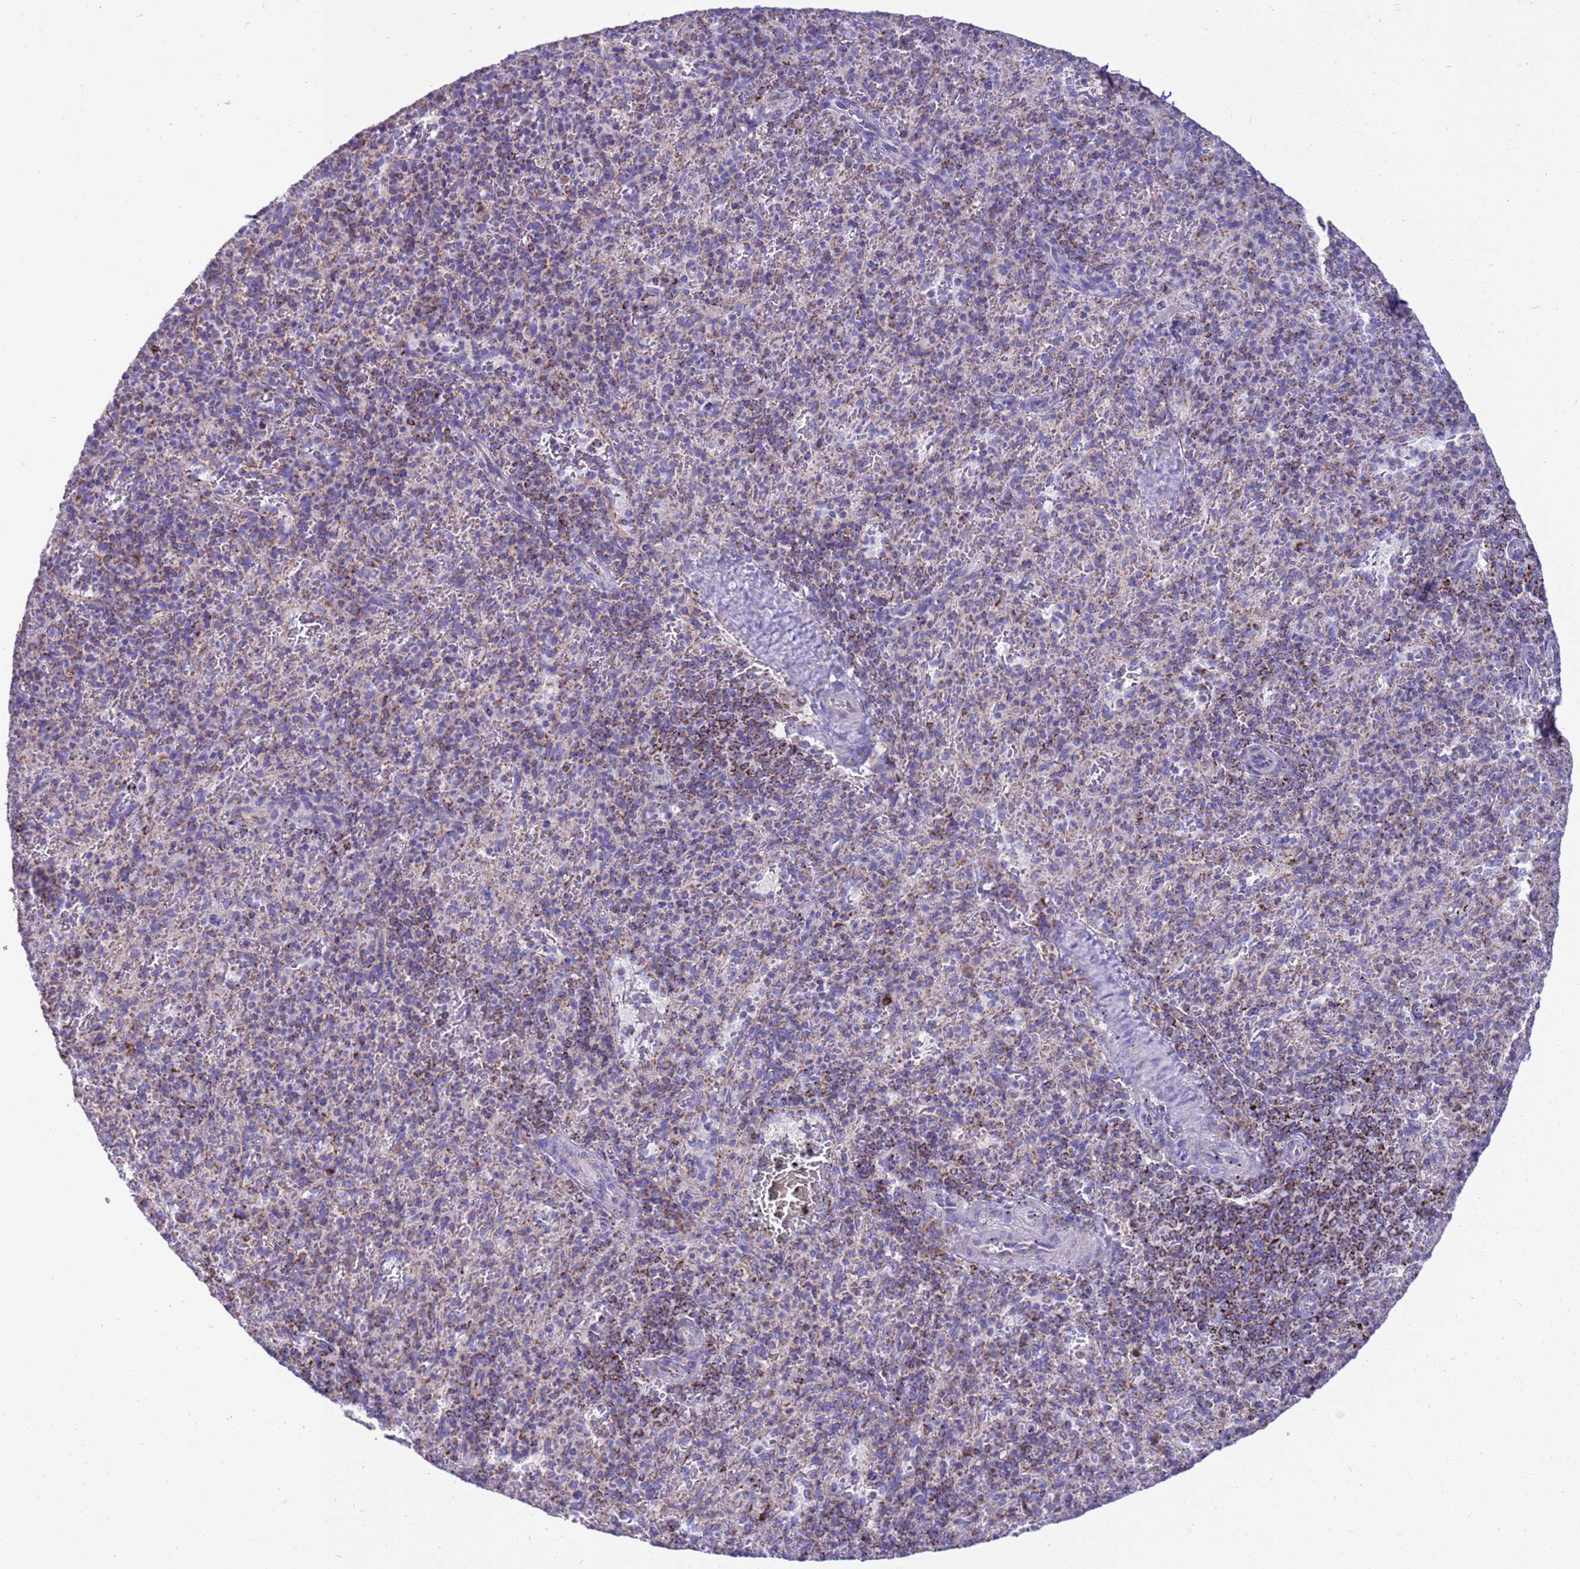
{"staining": {"intensity": "moderate", "quantity": "<25%", "location": "cytoplasmic/membranous"}, "tissue": "spleen", "cell_type": "Cells in red pulp", "image_type": "normal", "snomed": [{"axis": "morphology", "description": "Normal tissue, NOS"}, {"axis": "topography", "description": "Spleen"}], "caption": "This histopathology image demonstrates normal spleen stained with immunohistochemistry (IHC) to label a protein in brown. The cytoplasmic/membranous of cells in red pulp show moderate positivity for the protein. Nuclei are counter-stained blue.", "gene": "RNF165", "patient": {"sex": "male", "age": 82}}